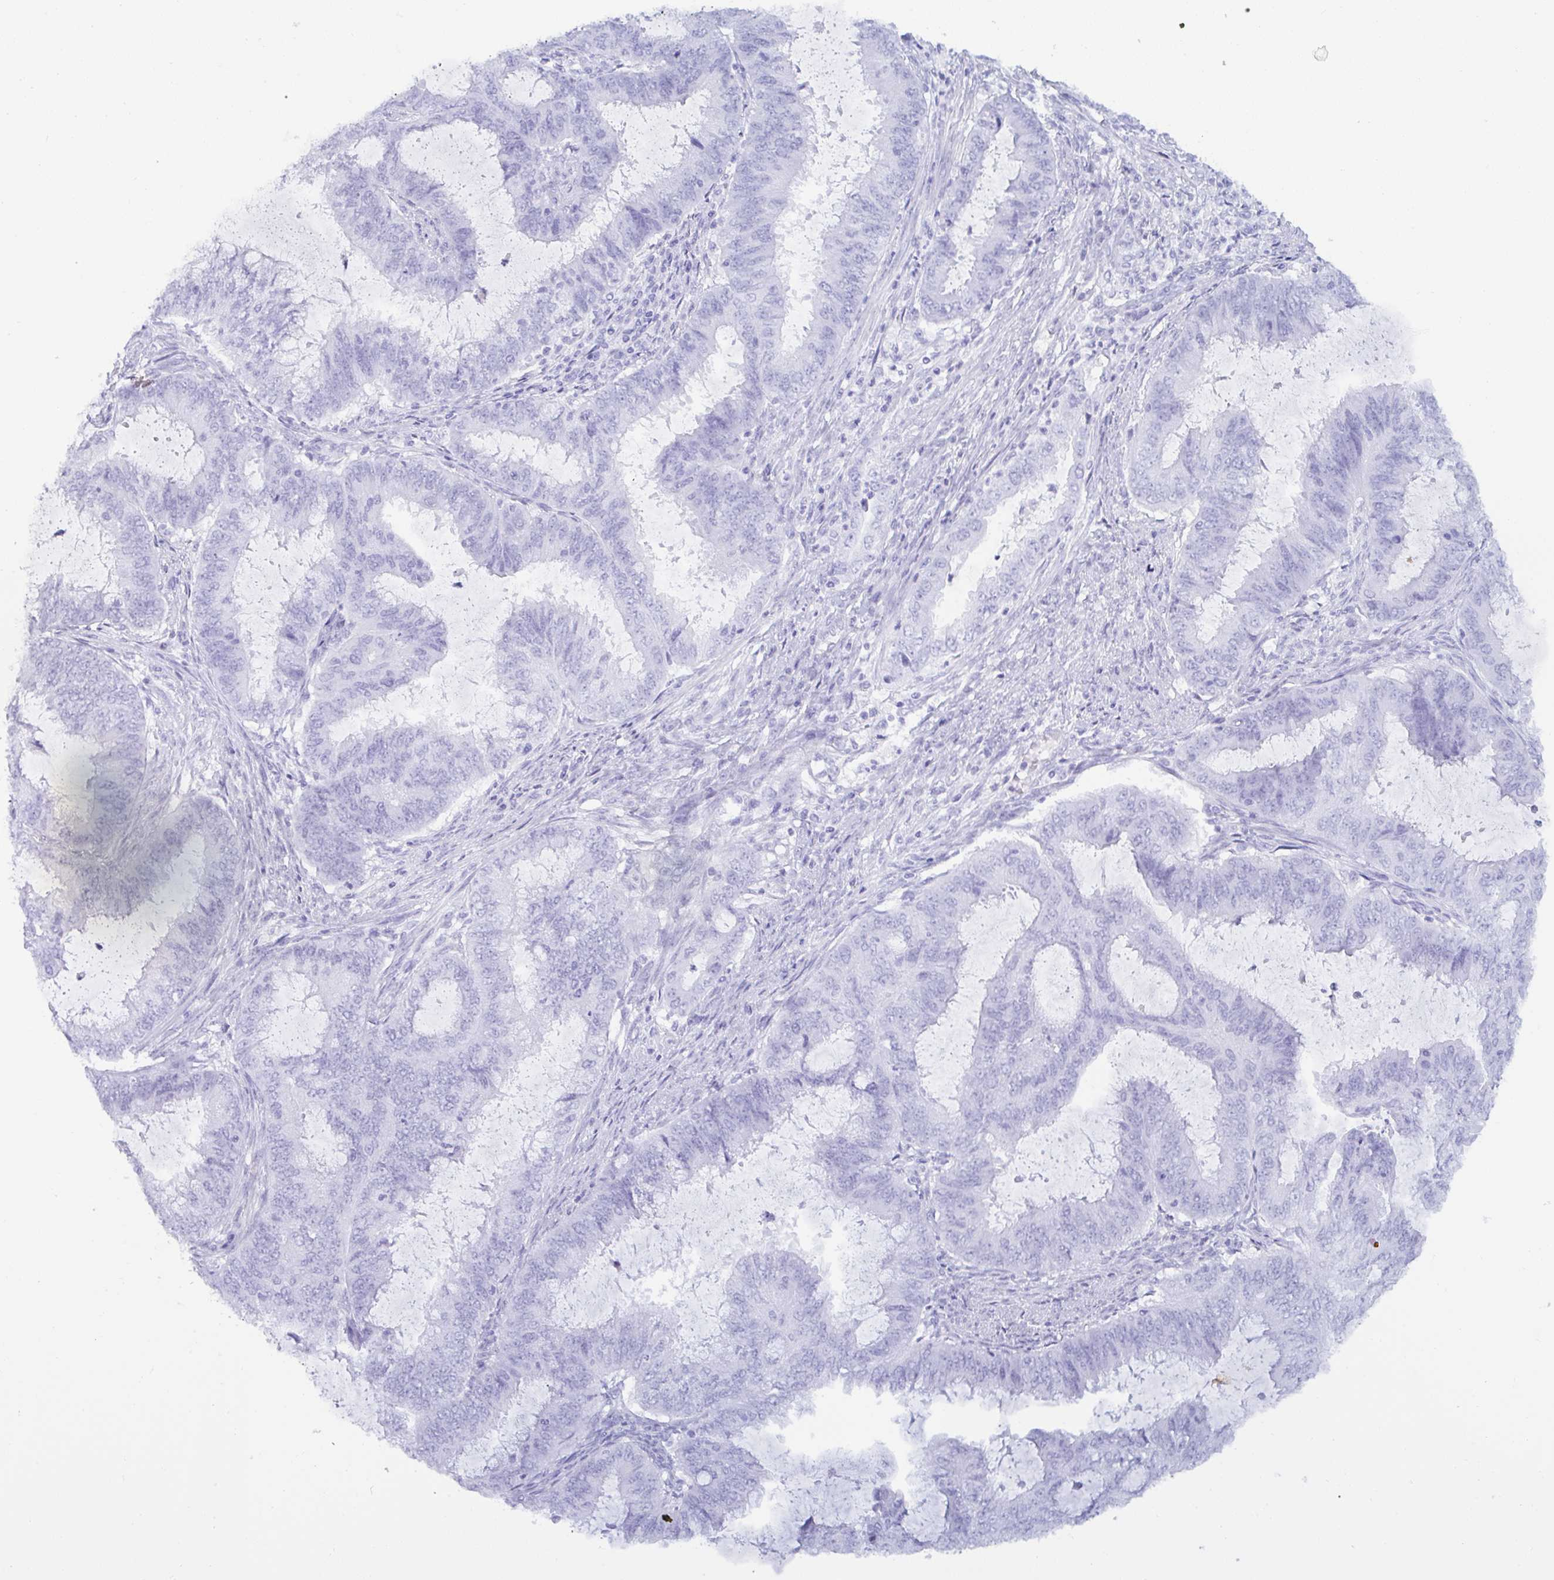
{"staining": {"intensity": "negative", "quantity": "none", "location": "none"}, "tissue": "endometrial cancer", "cell_type": "Tumor cells", "image_type": "cancer", "snomed": [{"axis": "morphology", "description": "Adenocarcinoma, NOS"}, {"axis": "topography", "description": "Endometrium"}], "caption": "Tumor cells show no significant protein staining in endometrial cancer. (Stains: DAB (3,3'-diaminobenzidine) immunohistochemistry with hematoxylin counter stain, Microscopy: brightfield microscopy at high magnification).", "gene": "MRGPRG", "patient": {"sex": "female", "age": 51}}